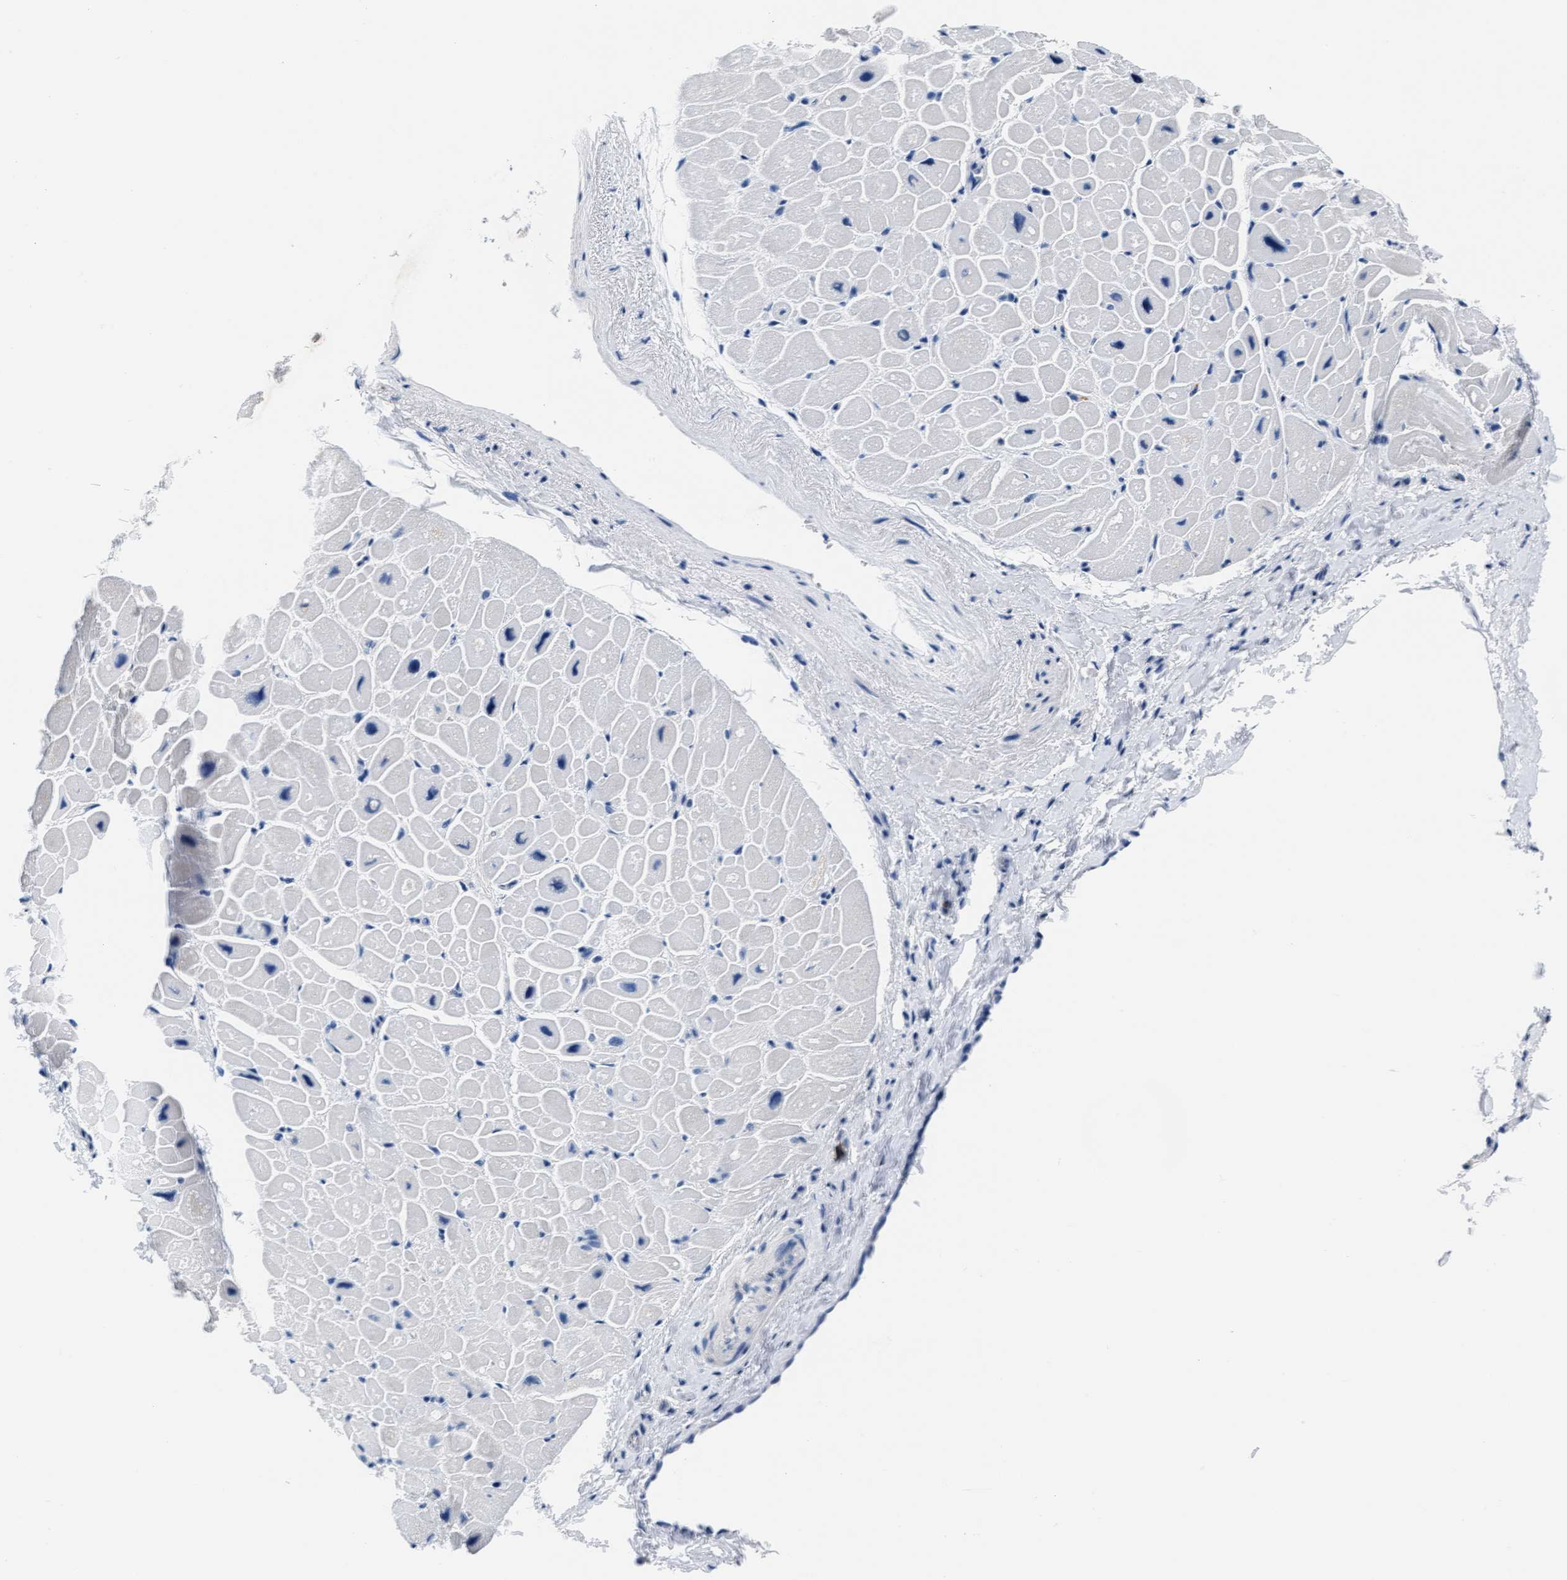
{"staining": {"intensity": "negative", "quantity": "none", "location": "none"}, "tissue": "heart muscle", "cell_type": "Cardiomyocytes", "image_type": "normal", "snomed": [{"axis": "morphology", "description": "Normal tissue, NOS"}, {"axis": "topography", "description": "Heart"}], "caption": "This photomicrograph is of benign heart muscle stained with immunohistochemistry (IHC) to label a protein in brown with the nuclei are counter-stained blue. There is no positivity in cardiomyocytes.", "gene": "MMP8", "patient": {"sex": "male", "age": 49}}